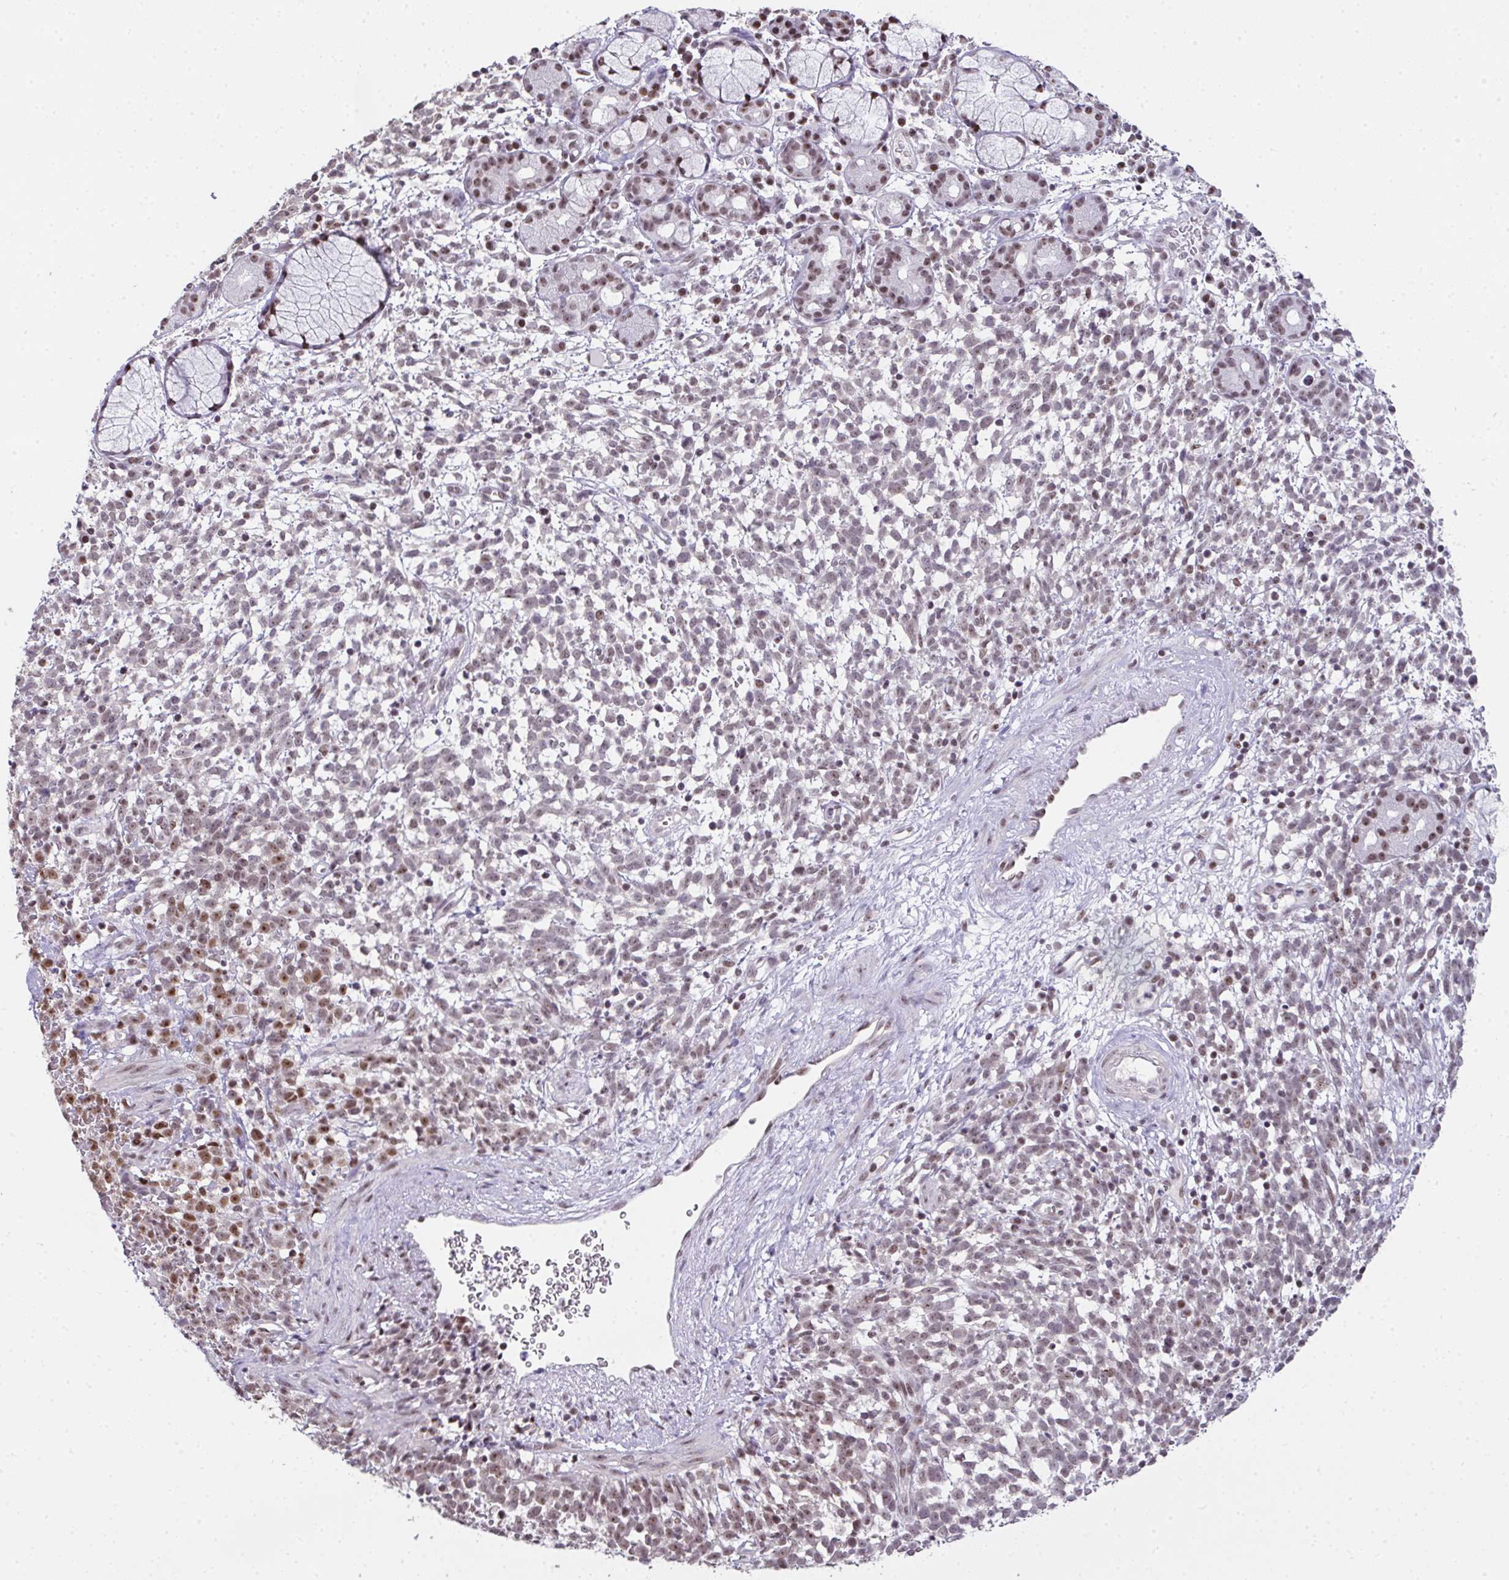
{"staining": {"intensity": "weak", "quantity": ">75%", "location": "nuclear"}, "tissue": "melanoma", "cell_type": "Tumor cells", "image_type": "cancer", "snomed": [{"axis": "morphology", "description": "Malignant melanoma, NOS"}, {"axis": "topography", "description": "Skin"}], "caption": "Brown immunohistochemical staining in melanoma displays weak nuclear staining in approximately >75% of tumor cells.", "gene": "ZNF800", "patient": {"sex": "female", "age": 70}}